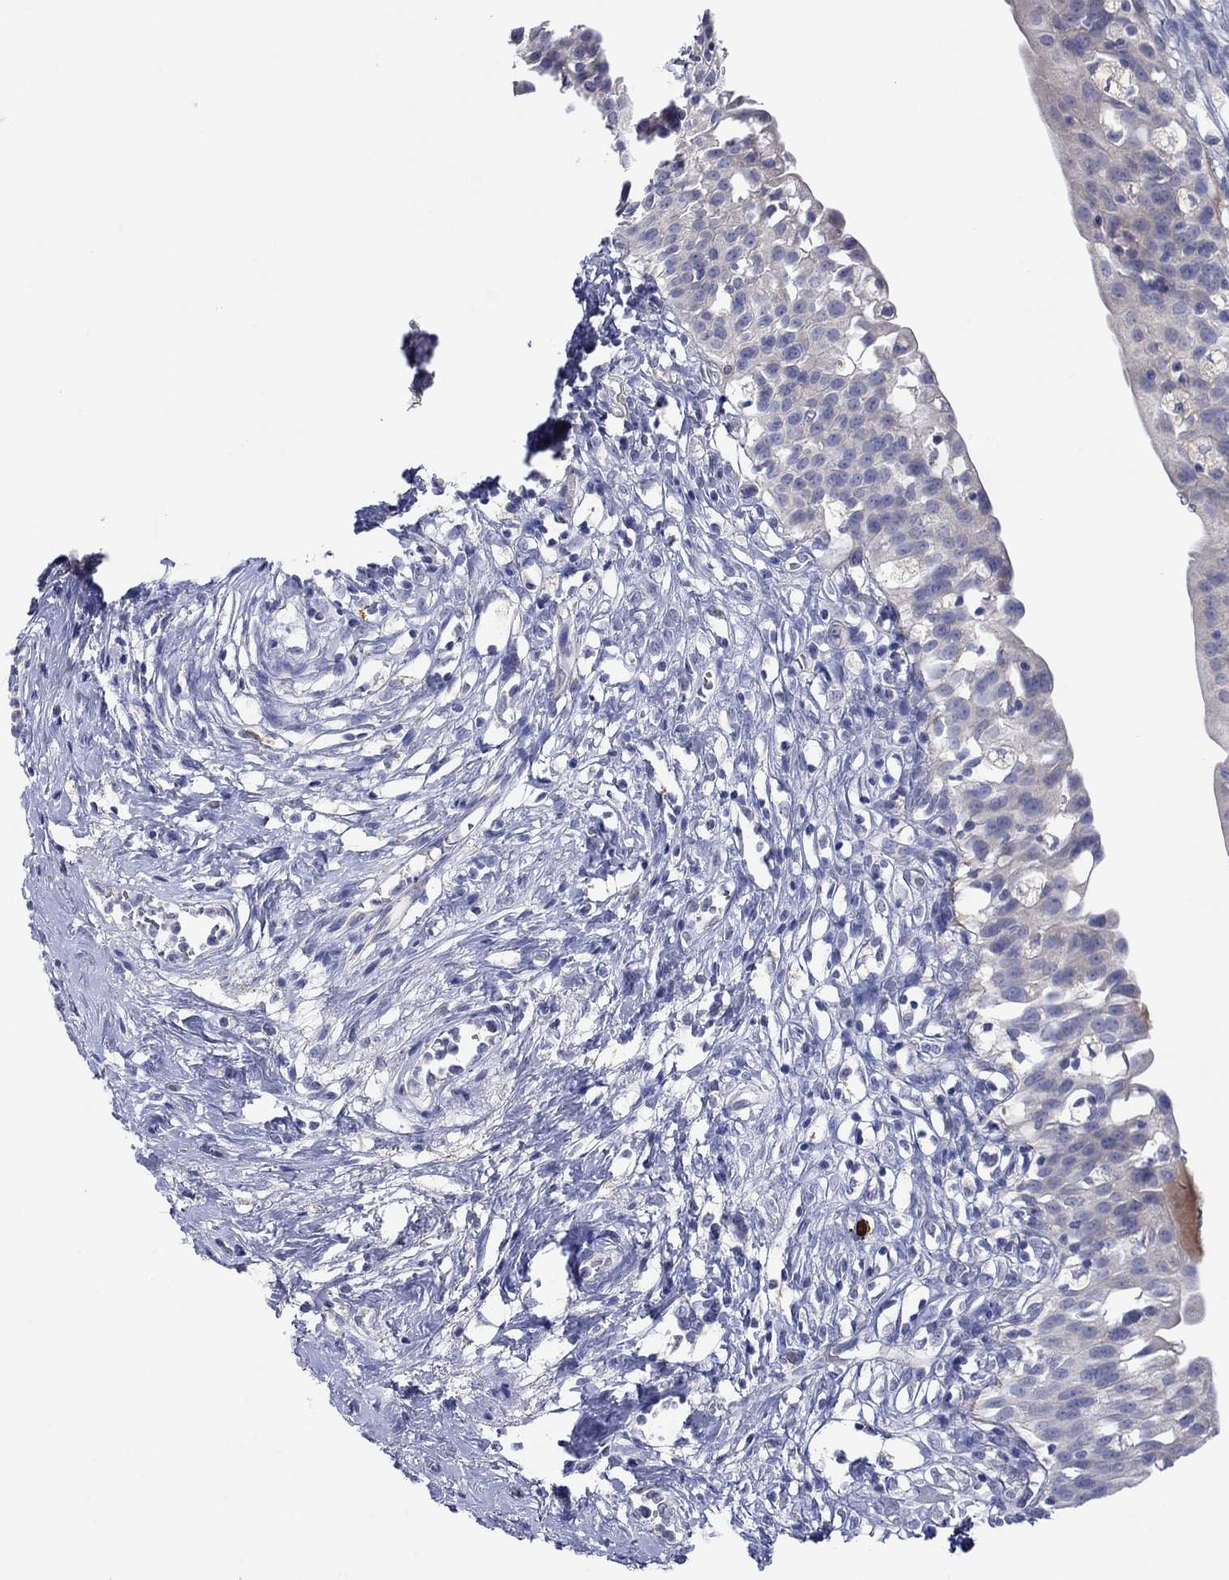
{"staining": {"intensity": "moderate", "quantity": "<25%", "location": "cytoplasmic/membranous"}, "tissue": "urinary bladder", "cell_type": "Urothelial cells", "image_type": "normal", "snomed": [{"axis": "morphology", "description": "Normal tissue, NOS"}, {"axis": "topography", "description": "Urinary bladder"}], "caption": "Urinary bladder stained for a protein exhibits moderate cytoplasmic/membranous positivity in urothelial cells. The protein of interest is stained brown, and the nuclei are stained in blue (DAB IHC with brightfield microscopy, high magnification).", "gene": "PLCL2", "patient": {"sex": "male", "age": 76}}